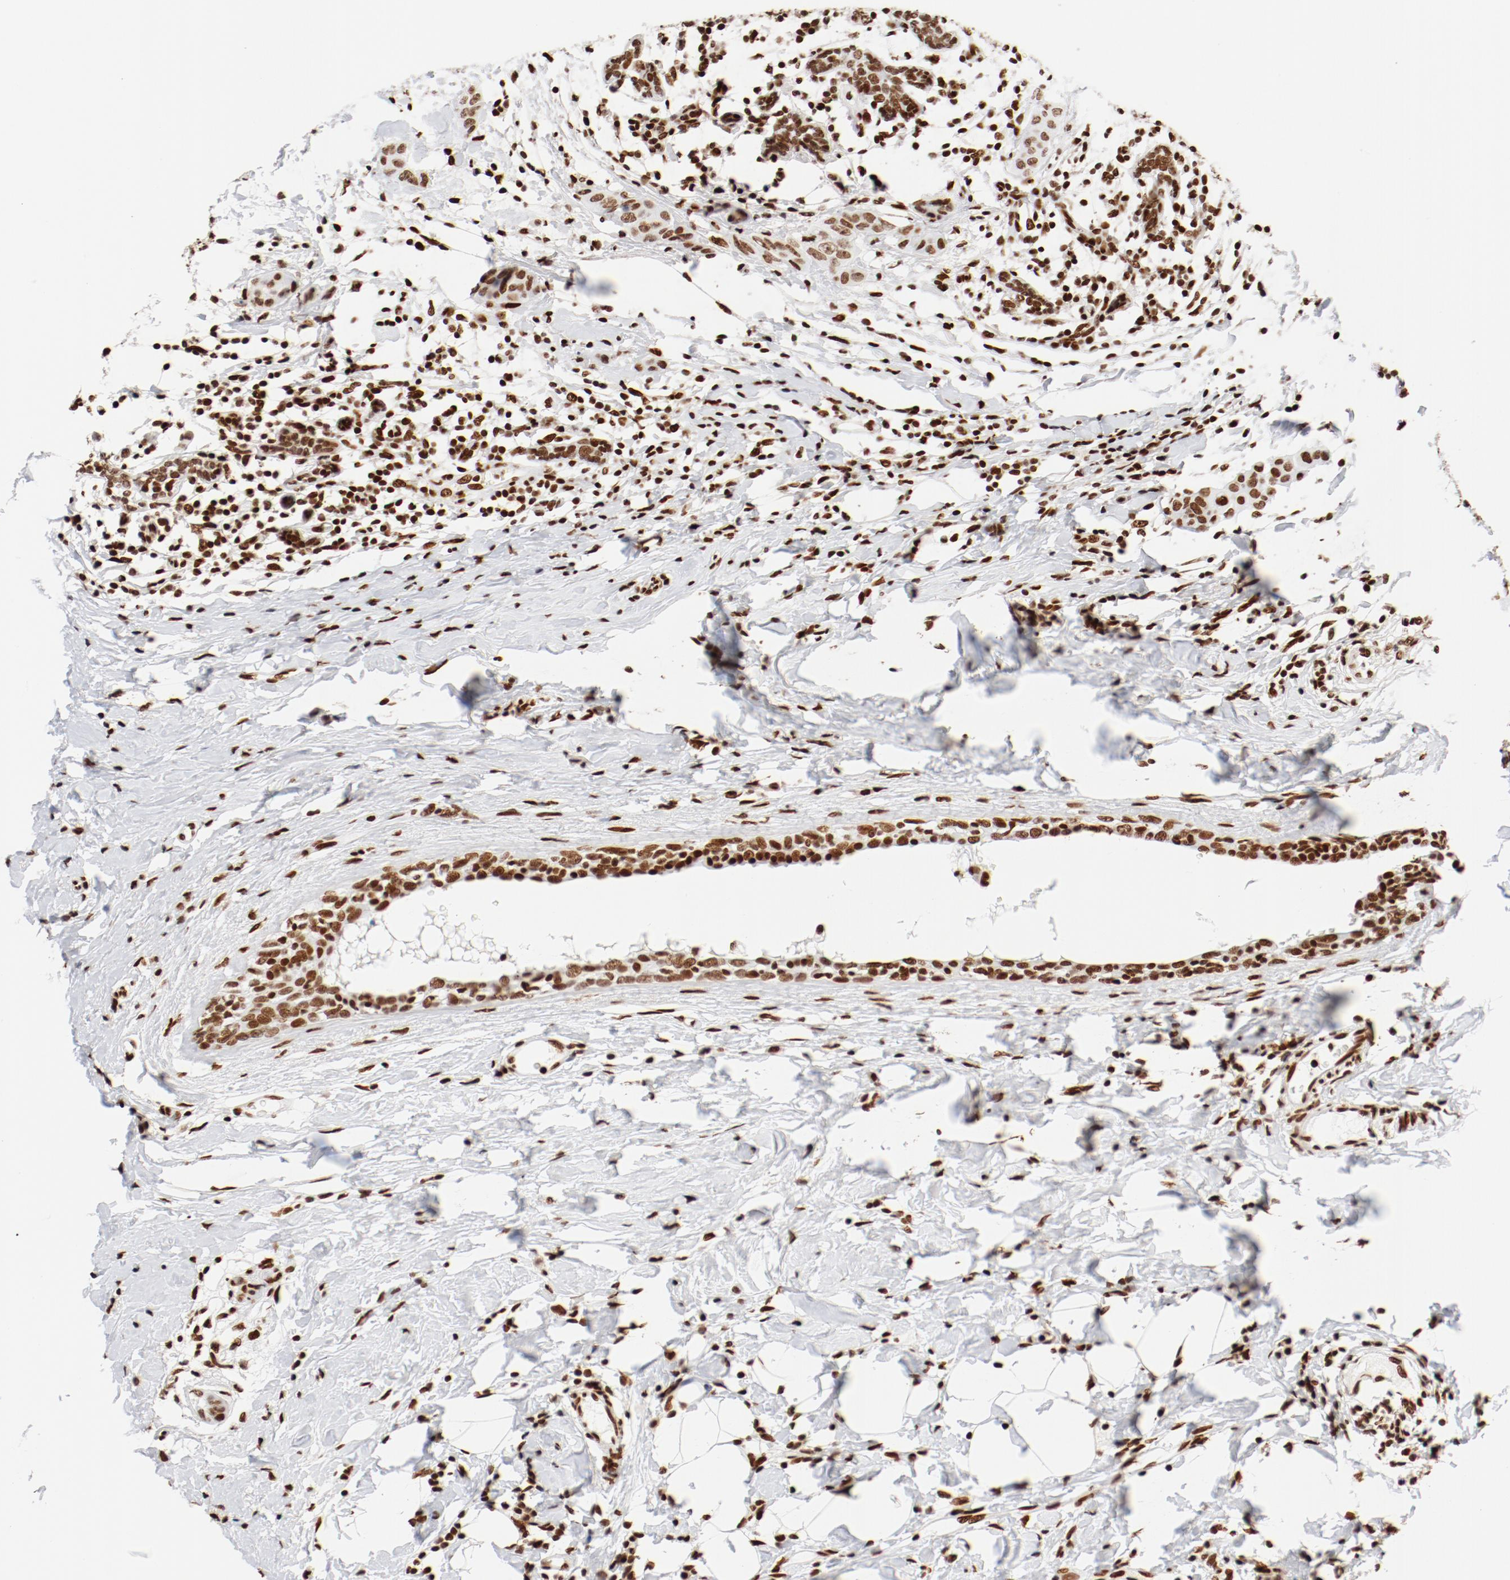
{"staining": {"intensity": "strong", "quantity": ">75%", "location": "cytoplasmic/membranous,nuclear"}, "tissue": "breast cancer", "cell_type": "Tumor cells", "image_type": "cancer", "snomed": [{"axis": "morphology", "description": "Duct carcinoma"}, {"axis": "topography", "description": "Breast"}], "caption": "Protein expression analysis of human intraductal carcinoma (breast) reveals strong cytoplasmic/membranous and nuclear expression in approximately >75% of tumor cells. Immunohistochemistry stains the protein of interest in brown and the nuclei are stained blue.", "gene": "CTBP1", "patient": {"sex": "female", "age": 40}}